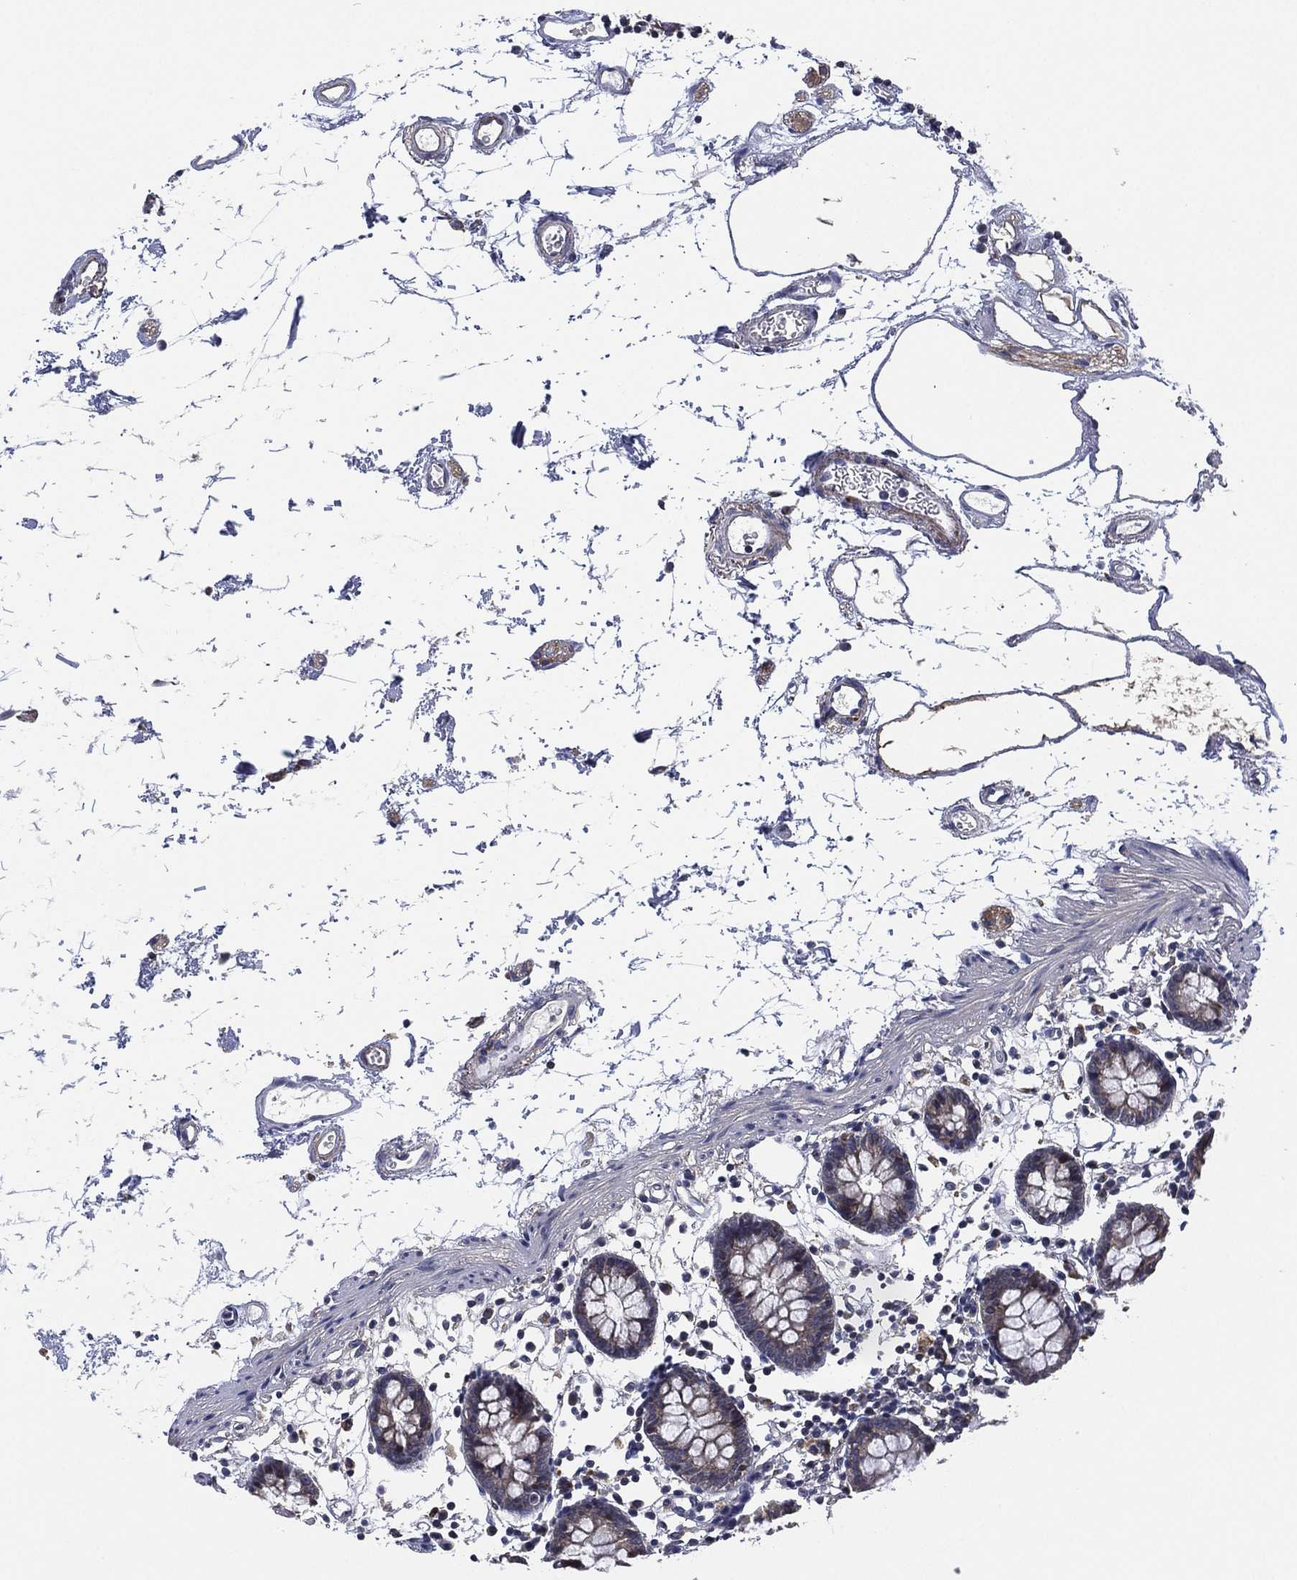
{"staining": {"intensity": "negative", "quantity": "none", "location": "none"}, "tissue": "colon", "cell_type": "Endothelial cells", "image_type": "normal", "snomed": [{"axis": "morphology", "description": "Normal tissue, NOS"}, {"axis": "topography", "description": "Colon"}], "caption": "The photomicrograph shows no significant expression in endothelial cells of colon.", "gene": "SELENOO", "patient": {"sex": "female", "age": 84}}